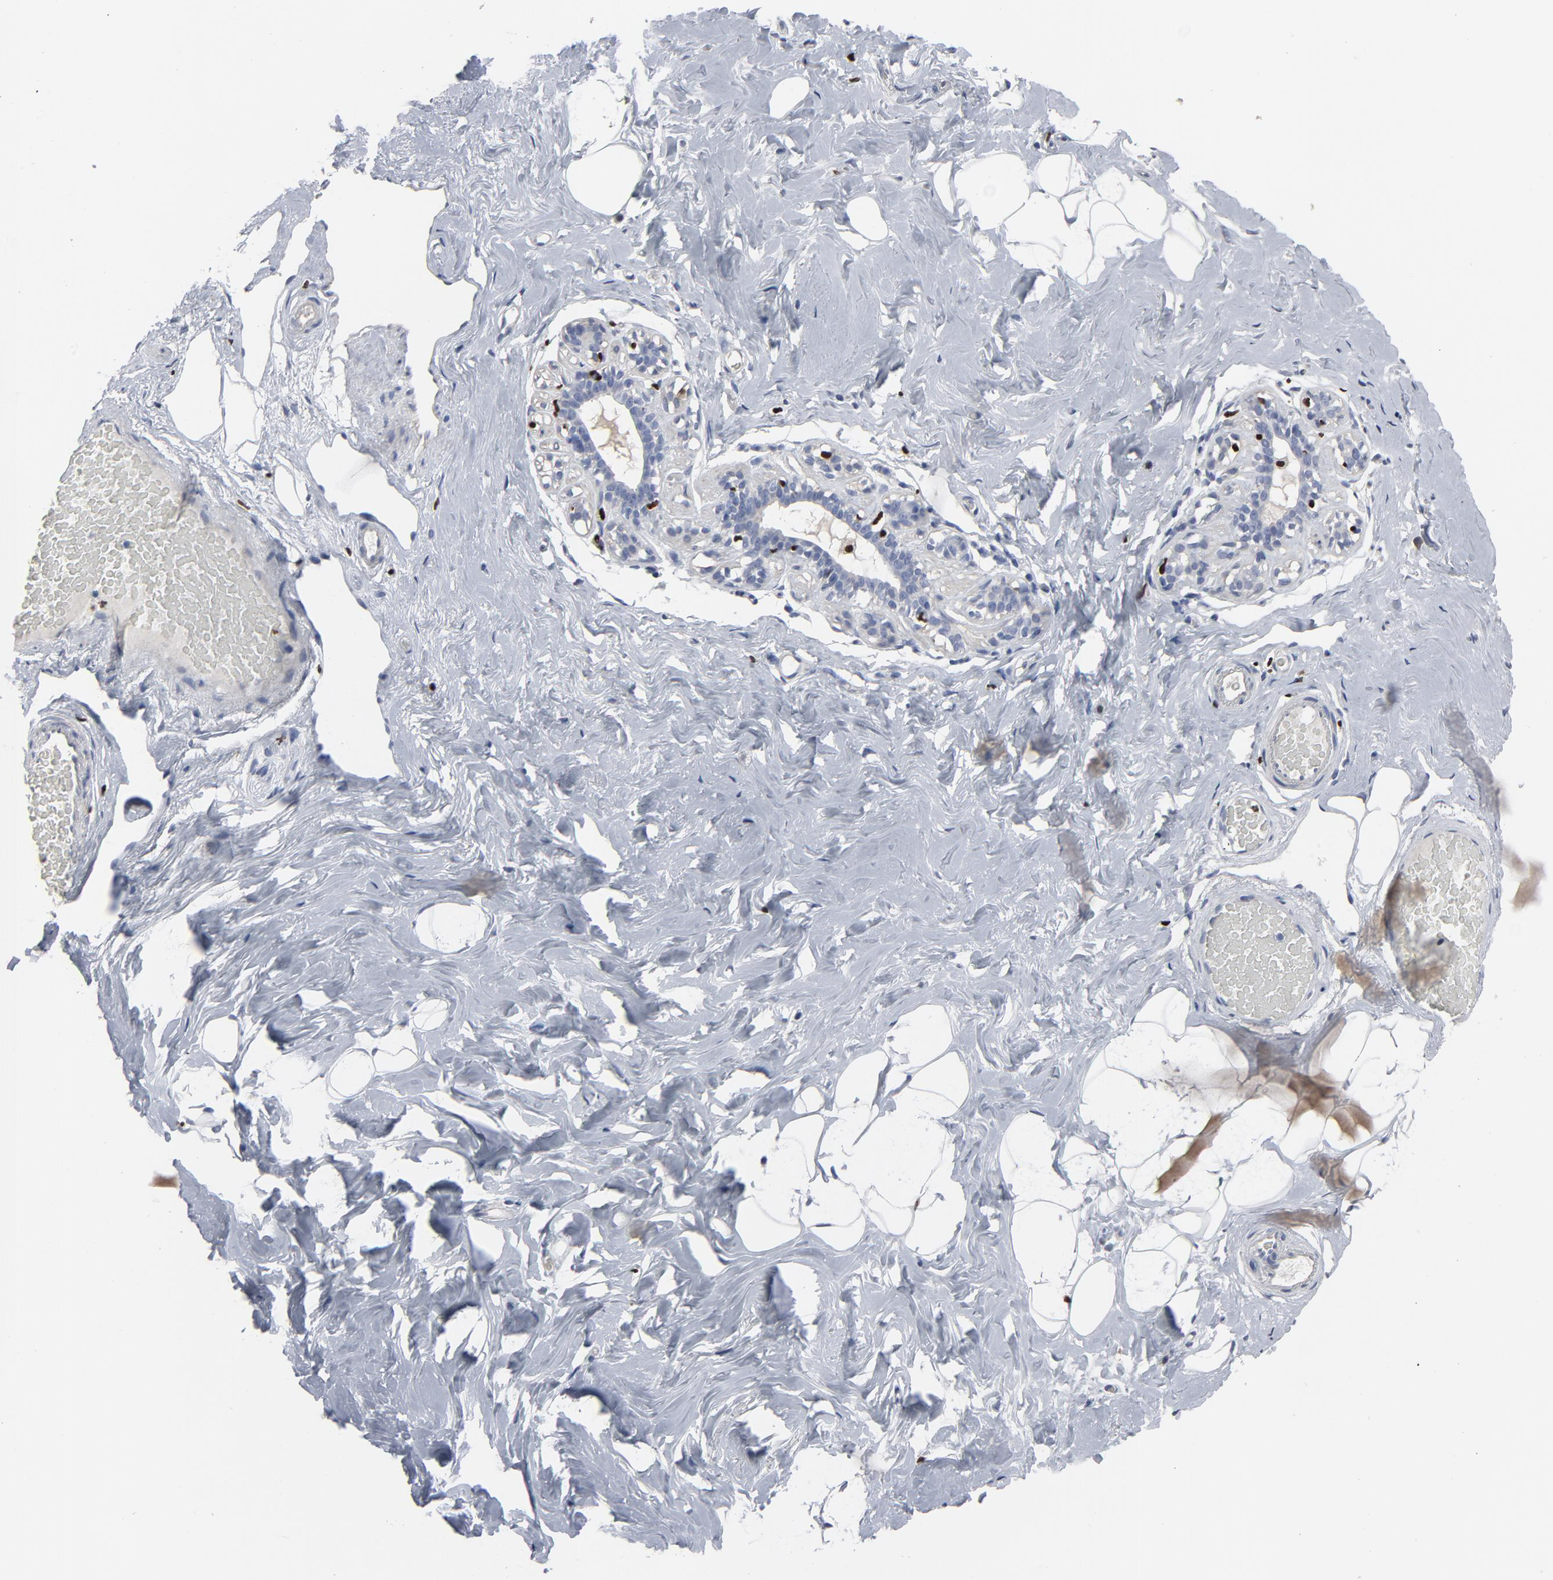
{"staining": {"intensity": "negative", "quantity": "none", "location": "none"}, "tissue": "breast", "cell_type": "Adipocytes", "image_type": "normal", "snomed": [{"axis": "morphology", "description": "Normal tissue, NOS"}, {"axis": "topography", "description": "Breast"}, {"axis": "topography", "description": "Soft tissue"}], "caption": "High magnification brightfield microscopy of normal breast stained with DAB (3,3'-diaminobenzidine) (brown) and counterstained with hematoxylin (blue): adipocytes show no significant positivity.", "gene": "SPI1", "patient": {"sex": "female", "age": 75}}